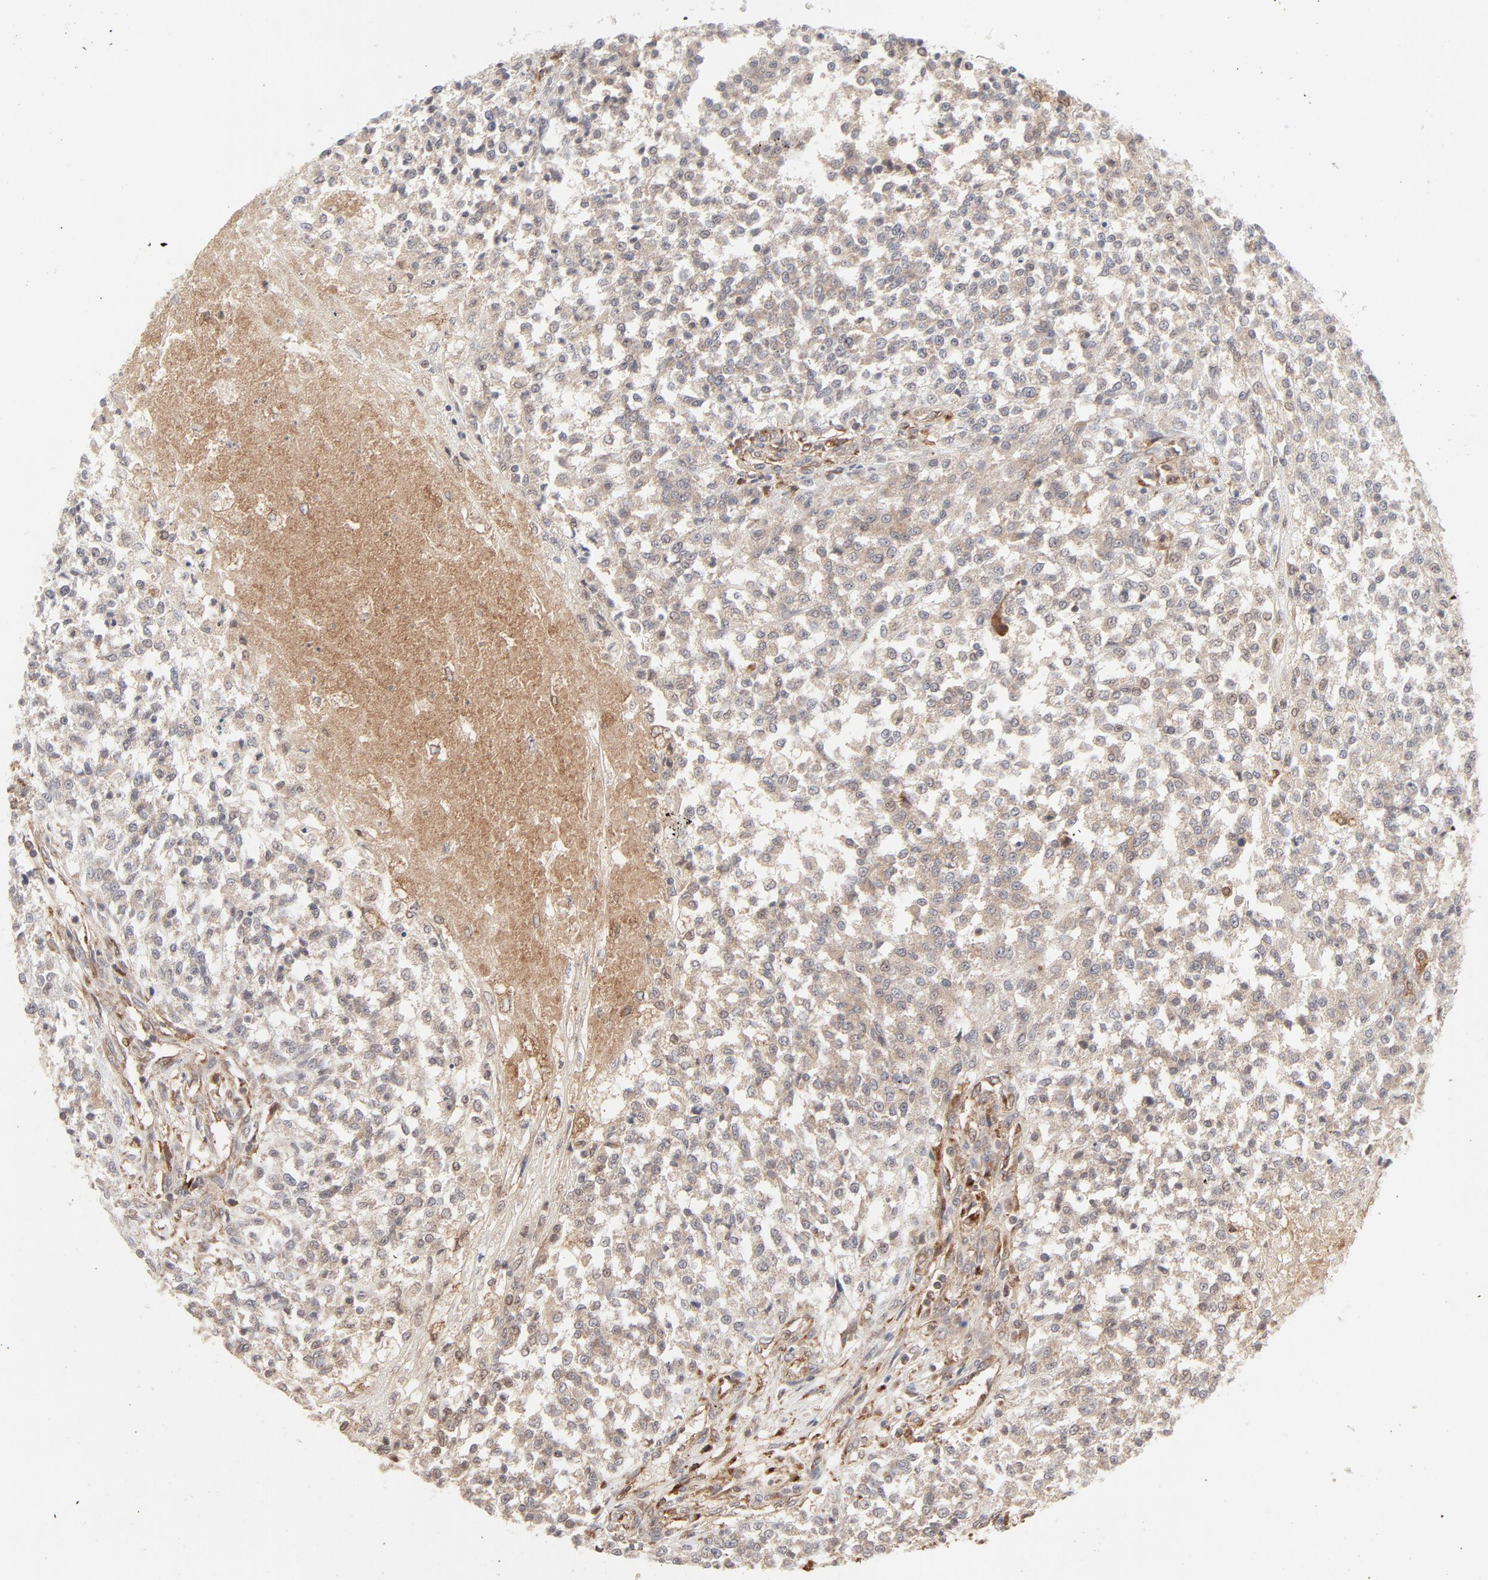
{"staining": {"intensity": "weak", "quantity": ">75%", "location": "cytoplasmic/membranous"}, "tissue": "testis cancer", "cell_type": "Tumor cells", "image_type": "cancer", "snomed": [{"axis": "morphology", "description": "Seminoma, NOS"}, {"axis": "topography", "description": "Testis"}], "caption": "Immunohistochemistry (IHC) image of neoplastic tissue: human testis cancer (seminoma) stained using immunohistochemistry demonstrates low levels of weak protein expression localized specifically in the cytoplasmic/membranous of tumor cells, appearing as a cytoplasmic/membranous brown color.", "gene": "RAB5C", "patient": {"sex": "male", "age": 59}}